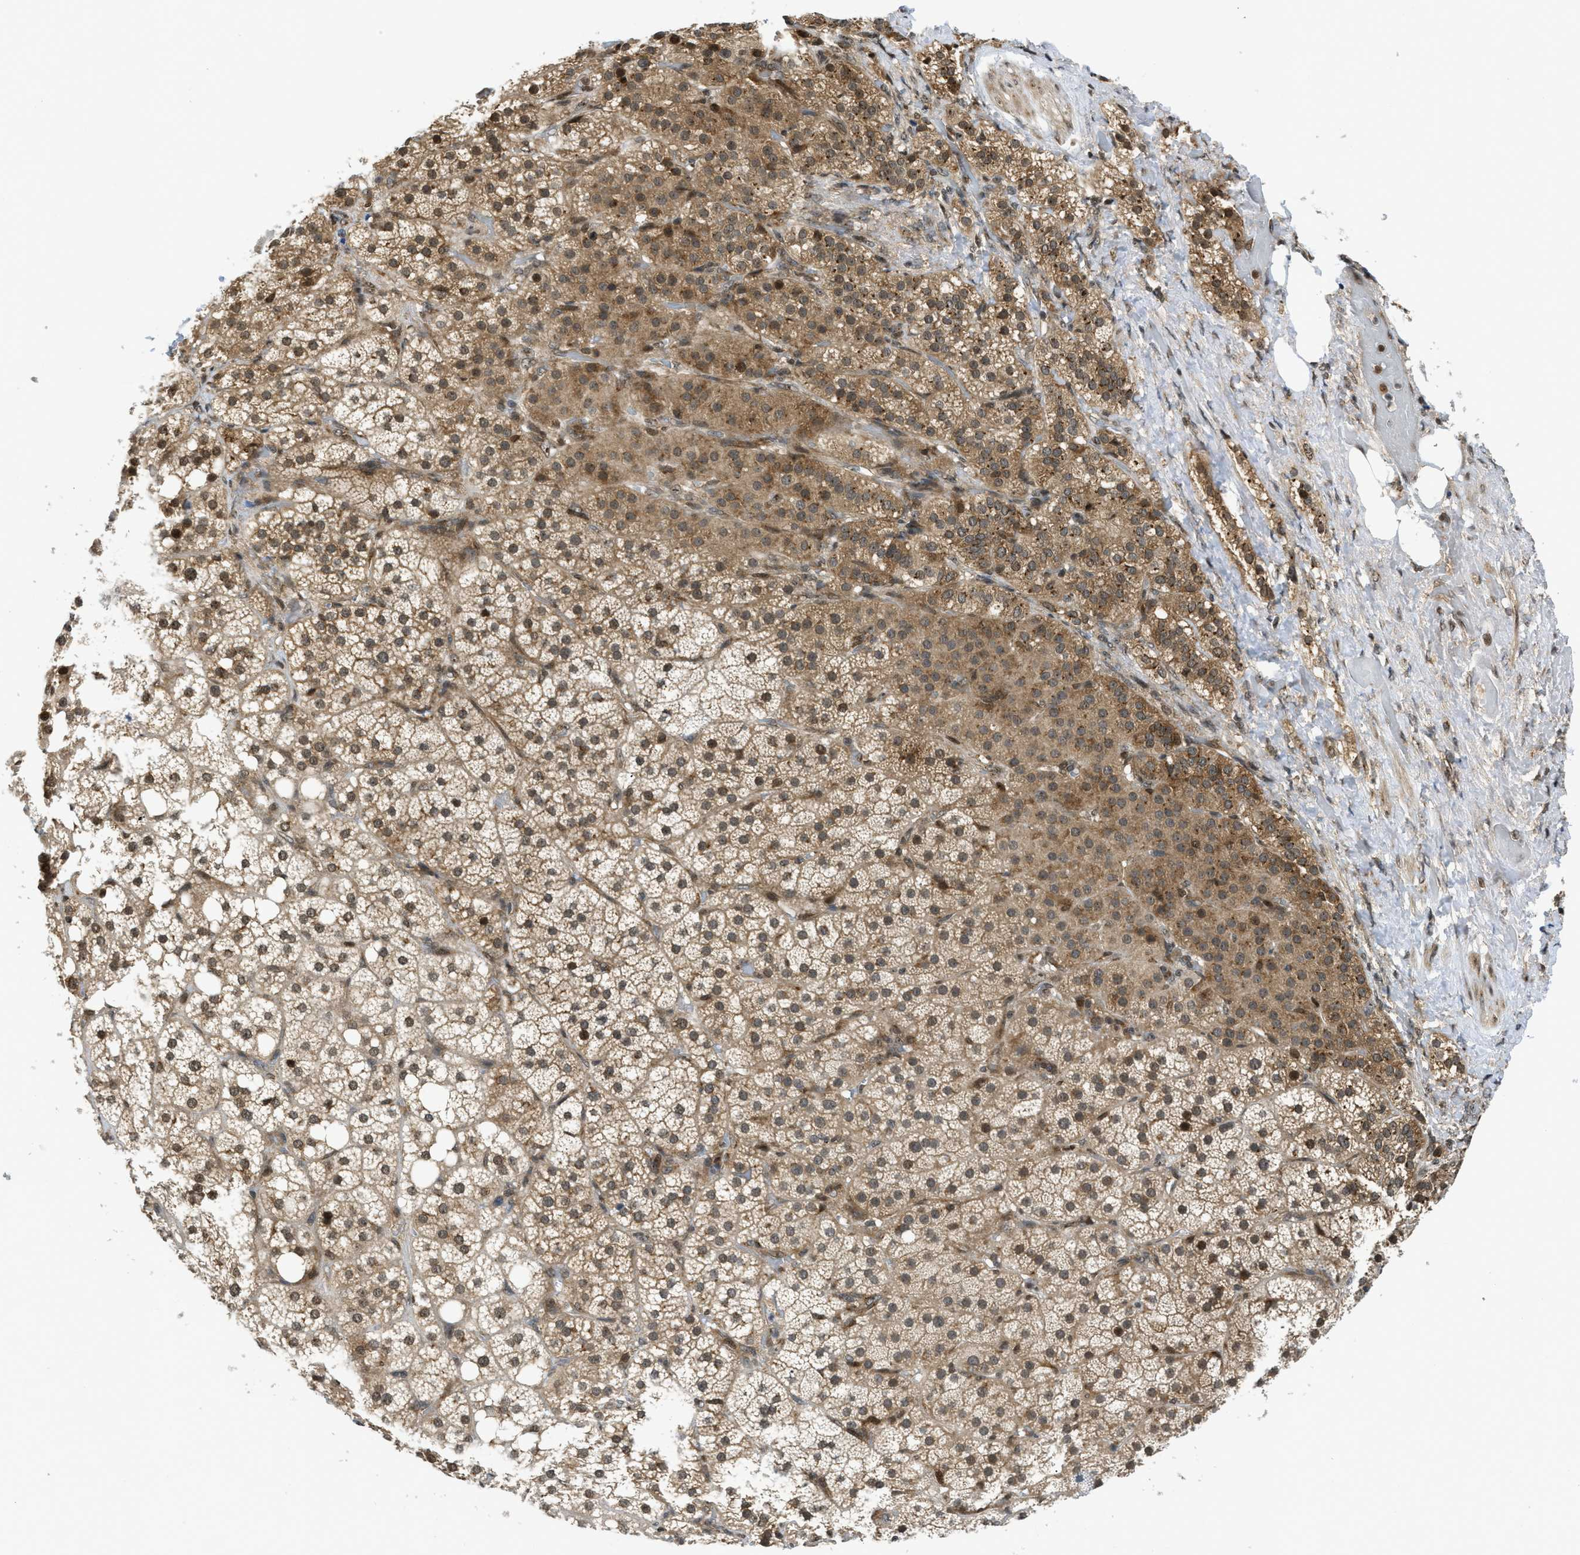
{"staining": {"intensity": "moderate", "quantity": ">75%", "location": "cytoplasmic/membranous,nuclear"}, "tissue": "adrenal gland", "cell_type": "Glandular cells", "image_type": "normal", "snomed": [{"axis": "morphology", "description": "Normal tissue, NOS"}, {"axis": "topography", "description": "Adrenal gland"}], "caption": "The micrograph shows immunohistochemical staining of unremarkable adrenal gland. There is moderate cytoplasmic/membranous,nuclear positivity is seen in about >75% of glandular cells.", "gene": "TACC1", "patient": {"sex": "female", "age": 59}}